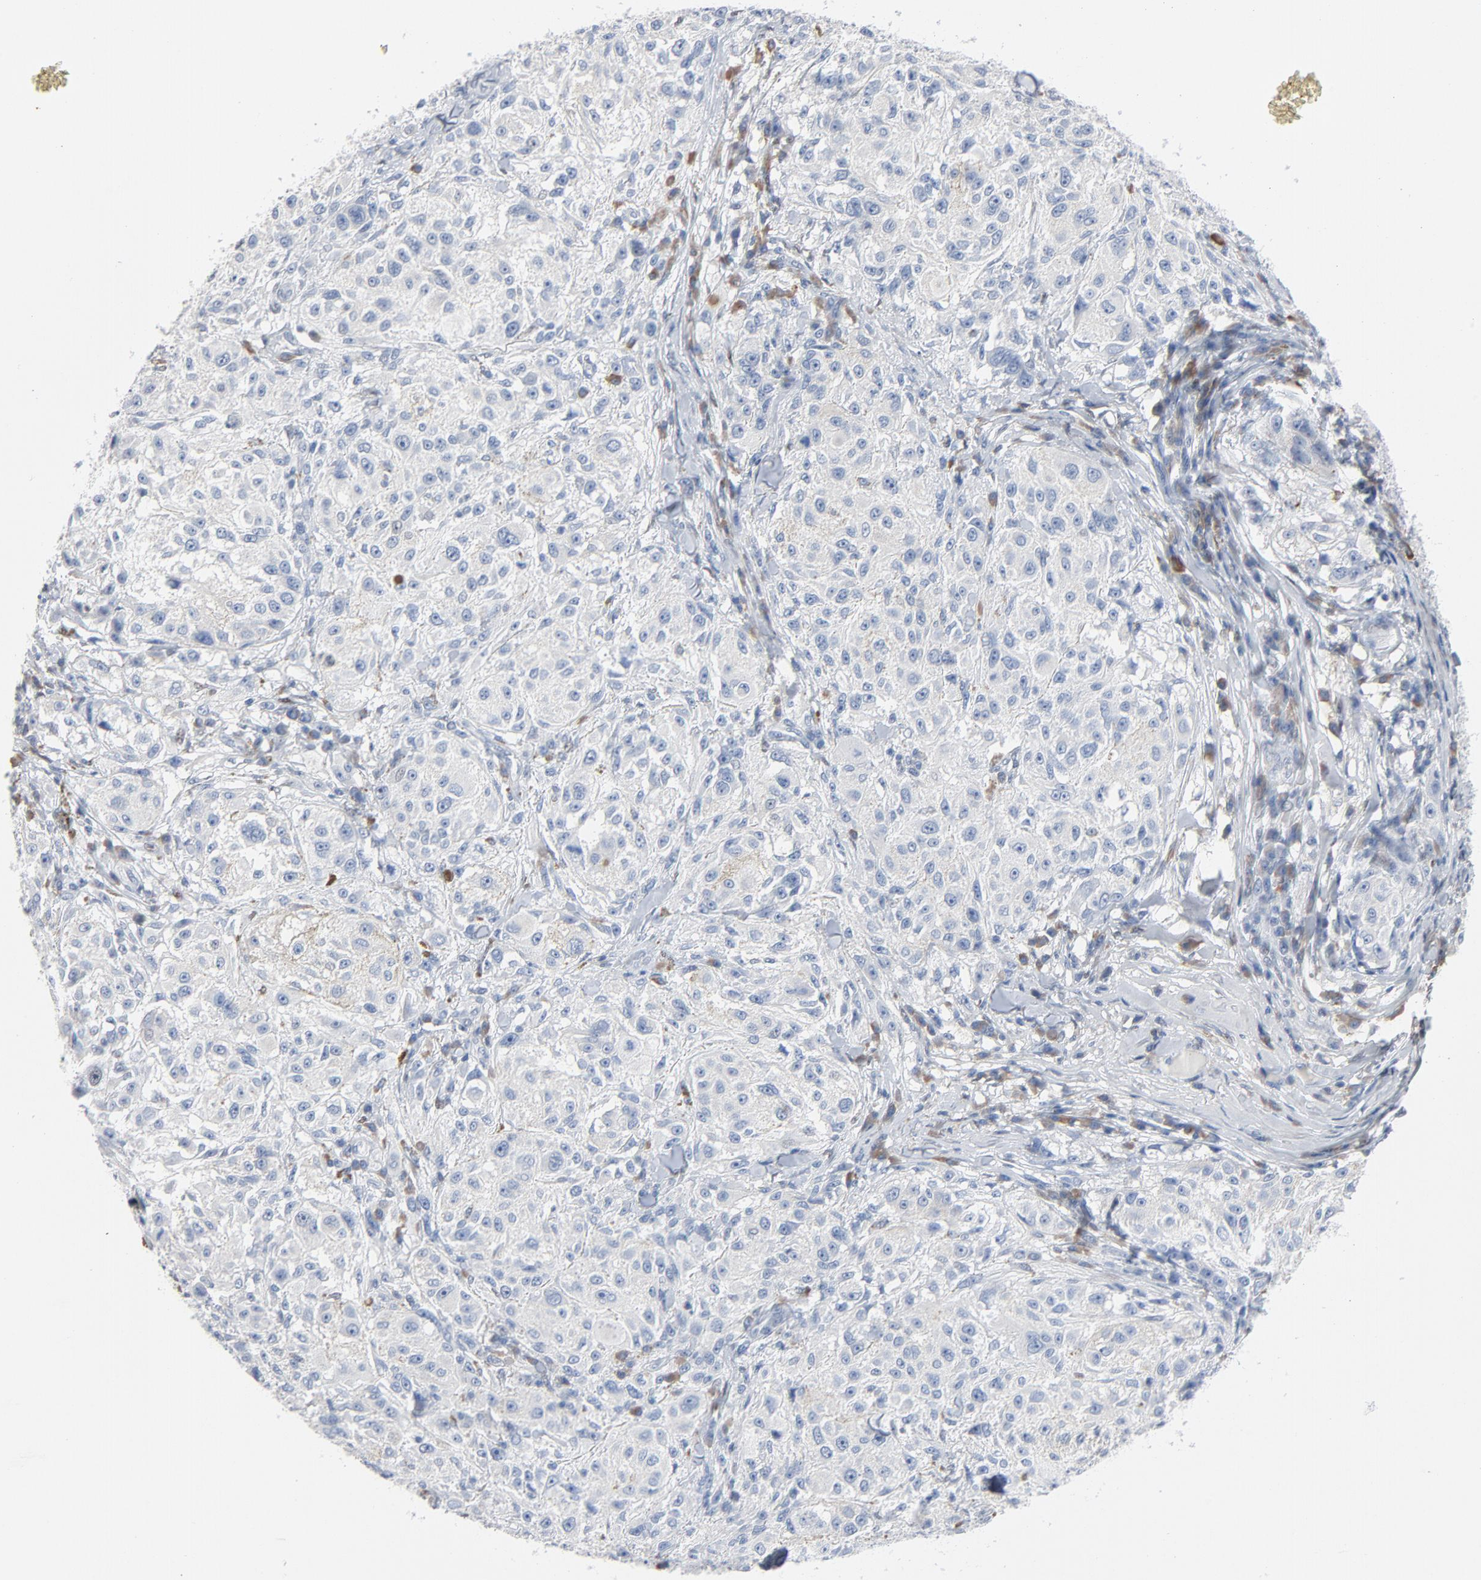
{"staining": {"intensity": "negative", "quantity": "none", "location": "none"}, "tissue": "melanoma", "cell_type": "Tumor cells", "image_type": "cancer", "snomed": [{"axis": "morphology", "description": "Necrosis, NOS"}, {"axis": "morphology", "description": "Malignant melanoma, NOS"}, {"axis": "topography", "description": "Skin"}], "caption": "Immunohistochemical staining of human malignant melanoma exhibits no significant staining in tumor cells. (DAB immunohistochemistry (IHC) visualized using brightfield microscopy, high magnification).", "gene": "FOXP1", "patient": {"sex": "female", "age": 87}}